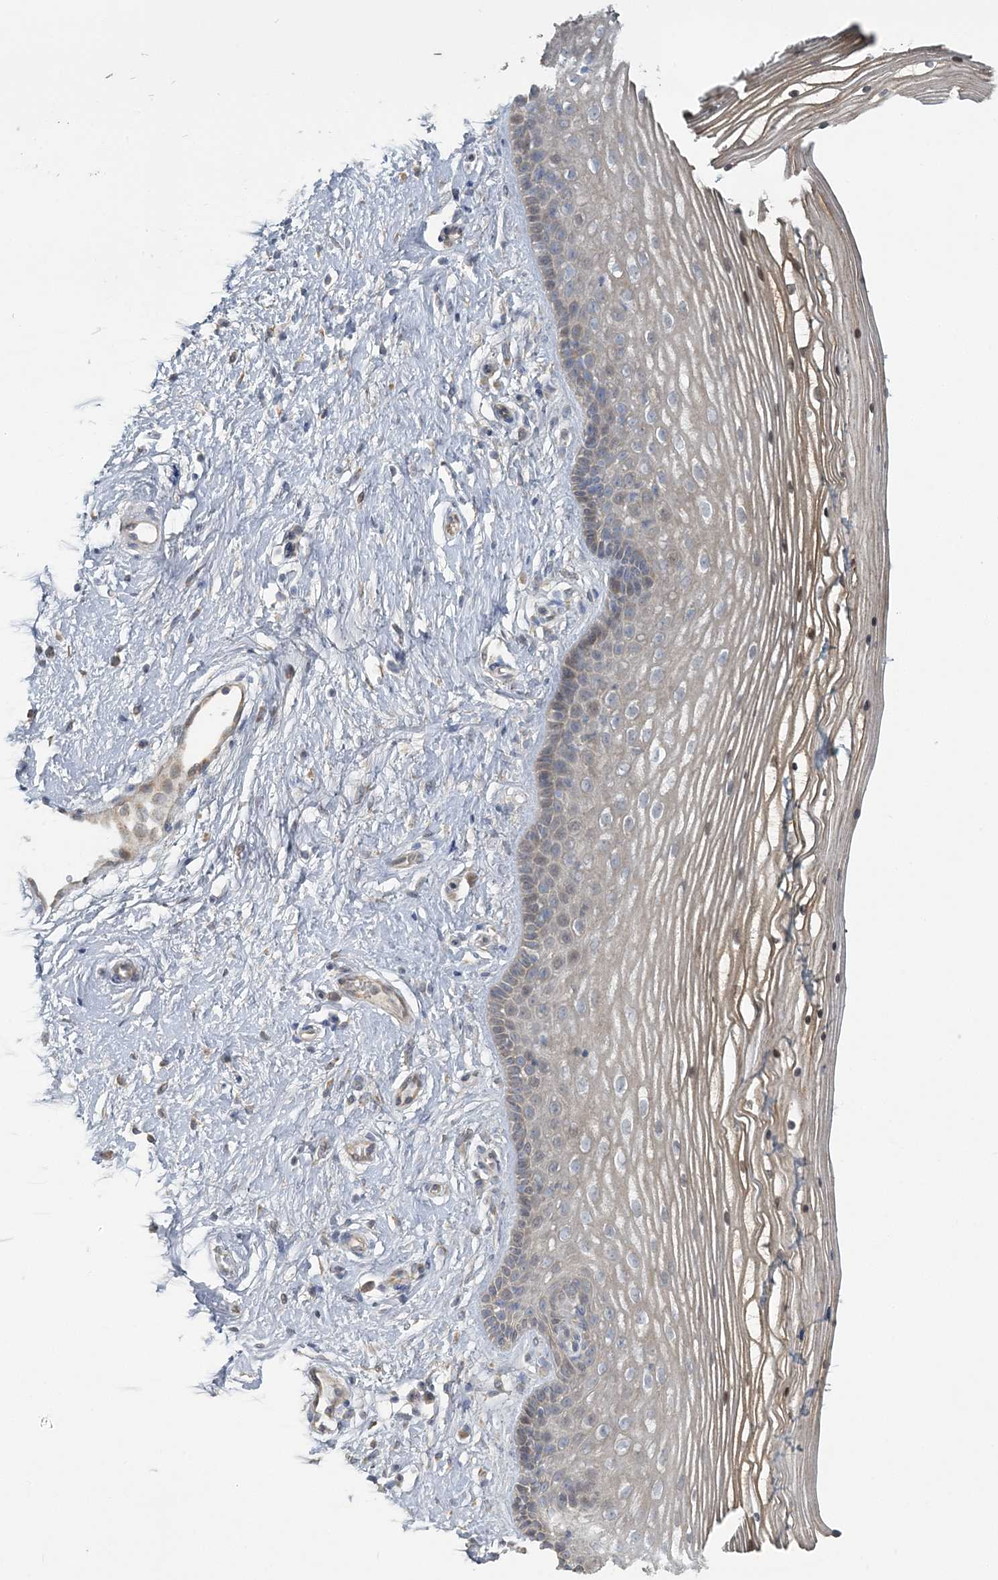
{"staining": {"intensity": "weak", "quantity": "<25%", "location": "cytoplasmic/membranous"}, "tissue": "vagina", "cell_type": "Squamous epithelial cells", "image_type": "normal", "snomed": [{"axis": "morphology", "description": "Normal tissue, NOS"}, {"axis": "topography", "description": "Vagina"}], "caption": "The IHC histopathology image has no significant staining in squamous epithelial cells of vagina.", "gene": "CMBL", "patient": {"sex": "female", "age": 46}}